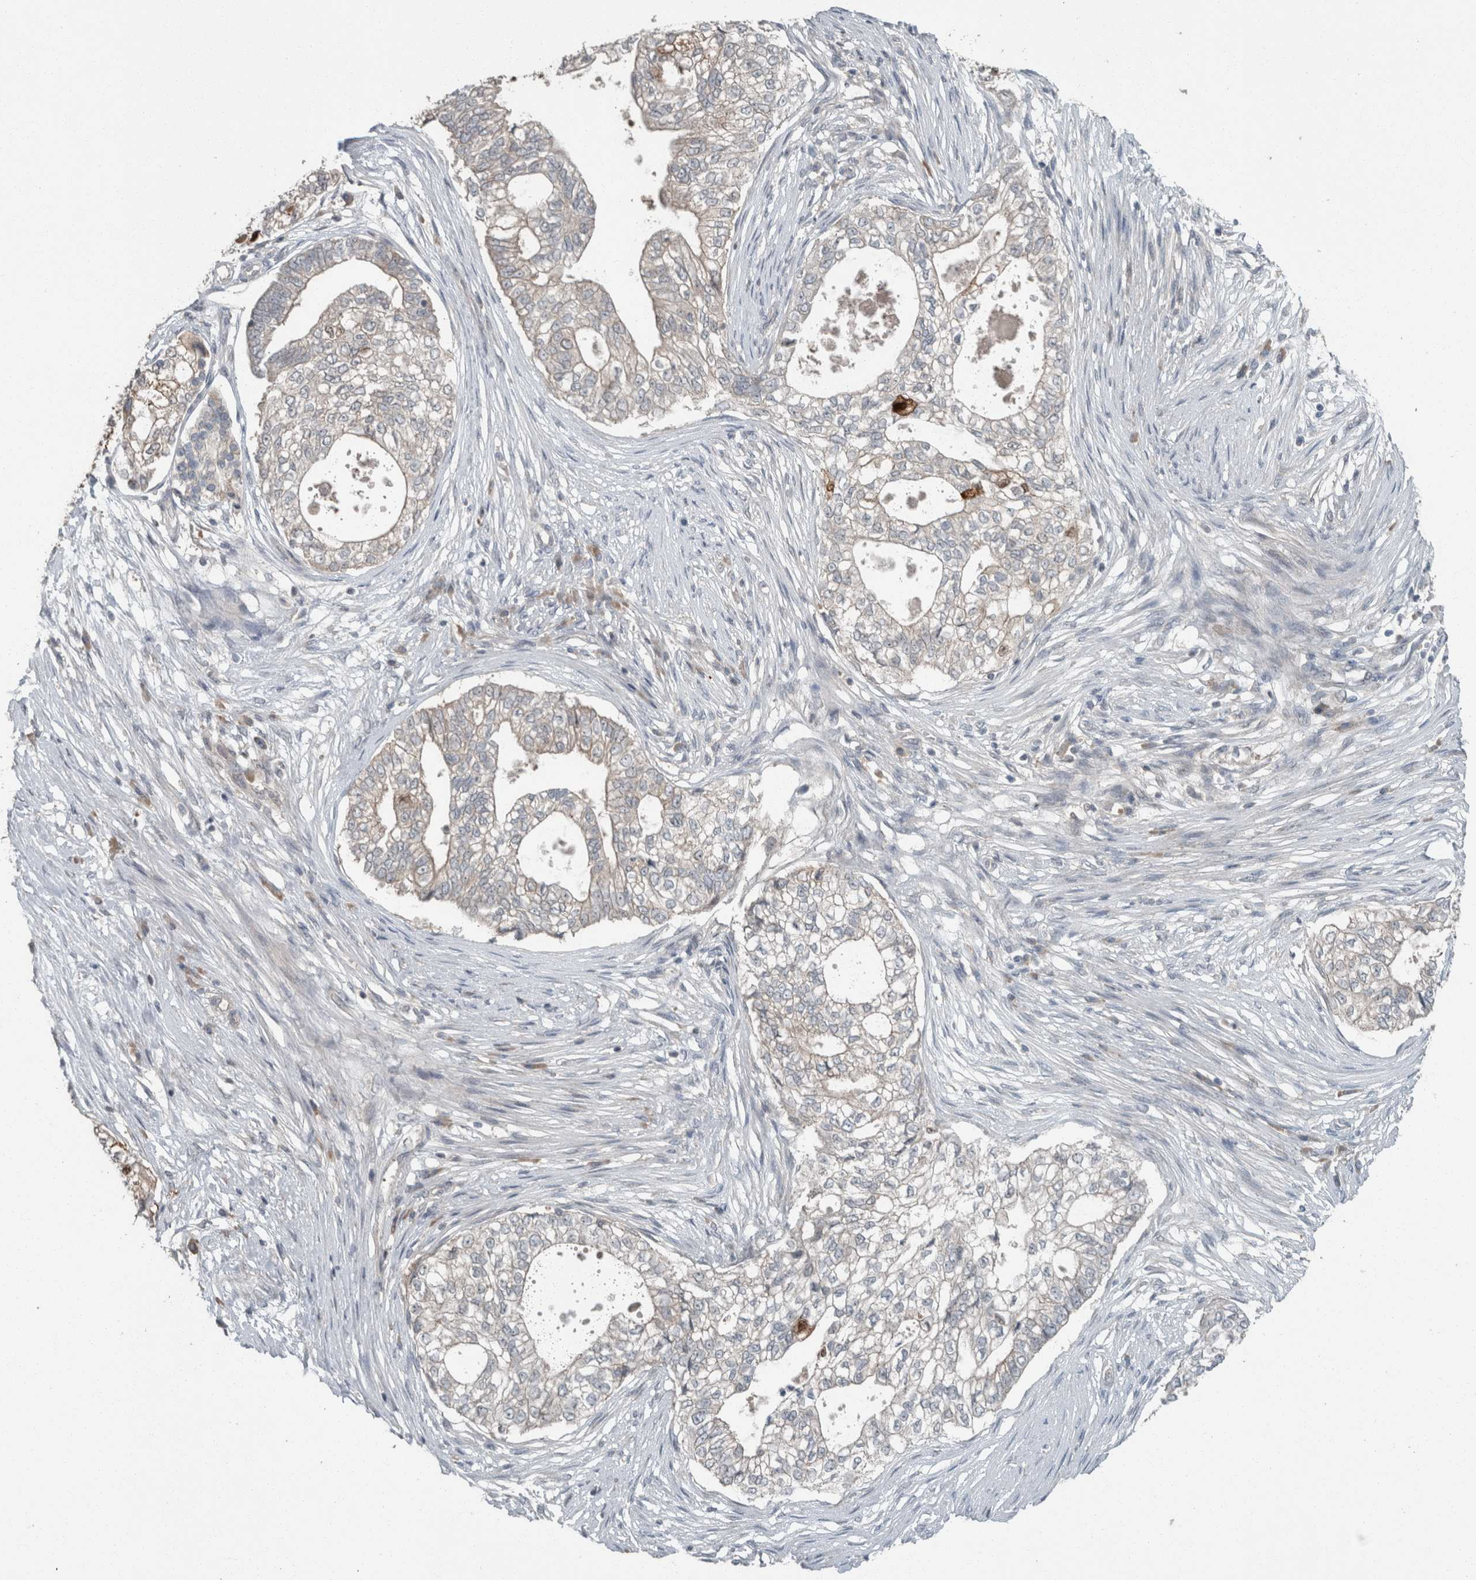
{"staining": {"intensity": "weak", "quantity": "<25%", "location": "cytoplasmic/membranous"}, "tissue": "pancreatic cancer", "cell_type": "Tumor cells", "image_type": "cancer", "snomed": [{"axis": "morphology", "description": "Adenocarcinoma, NOS"}, {"axis": "topography", "description": "Pancreas"}], "caption": "IHC of pancreatic adenocarcinoma exhibits no expression in tumor cells.", "gene": "KNTC1", "patient": {"sex": "male", "age": 72}}